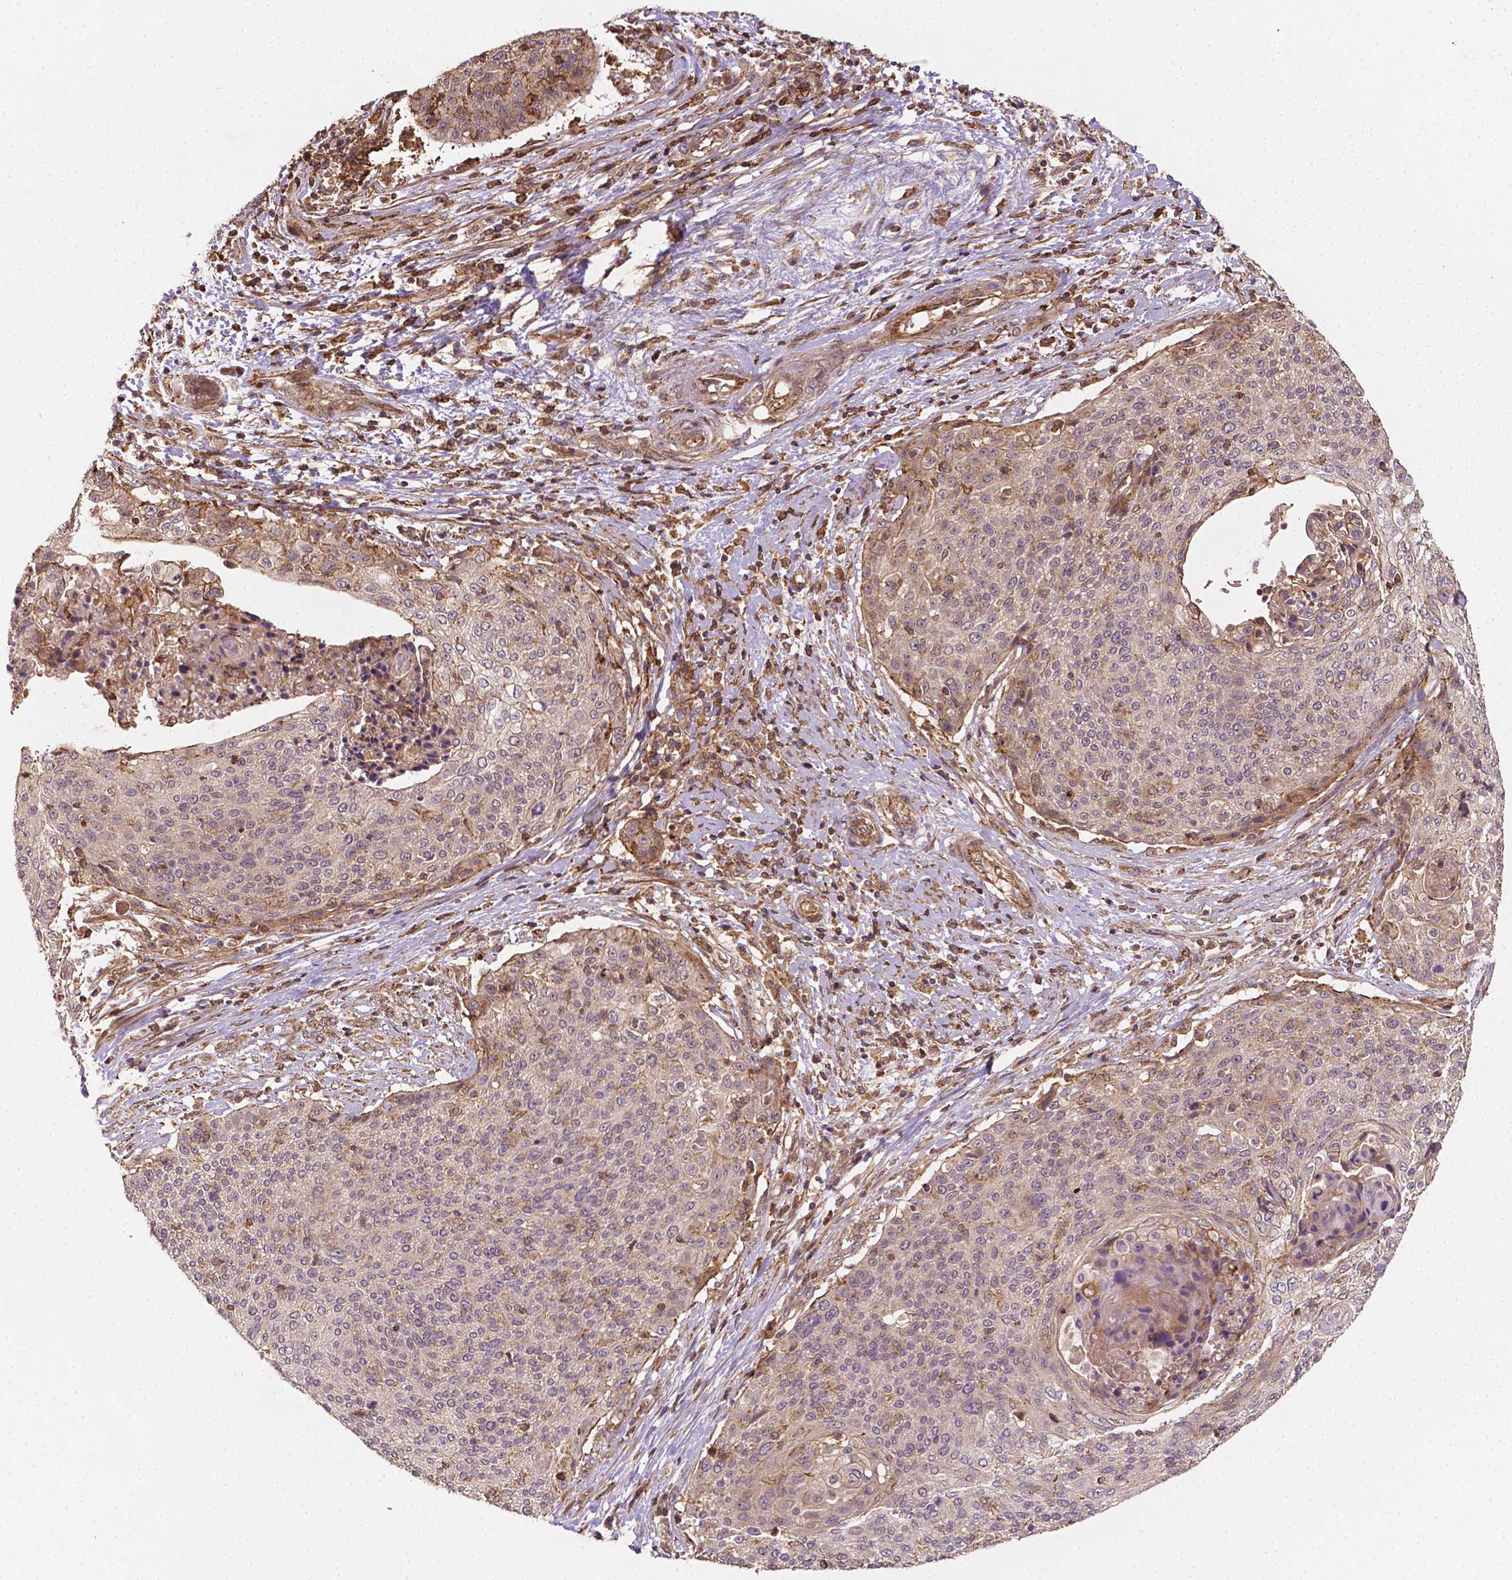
{"staining": {"intensity": "weak", "quantity": "<25%", "location": "cytoplasmic/membranous"}, "tissue": "cervical cancer", "cell_type": "Tumor cells", "image_type": "cancer", "snomed": [{"axis": "morphology", "description": "Squamous cell carcinoma, NOS"}, {"axis": "topography", "description": "Cervix"}], "caption": "This is a micrograph of immunohistochemistry (IHC) staining of squamous cell carcinoma (cervical), which shows no expression in tumor cells.", "gene": "ZMYND19", "patient": {"sex": "female", "age": 31}}